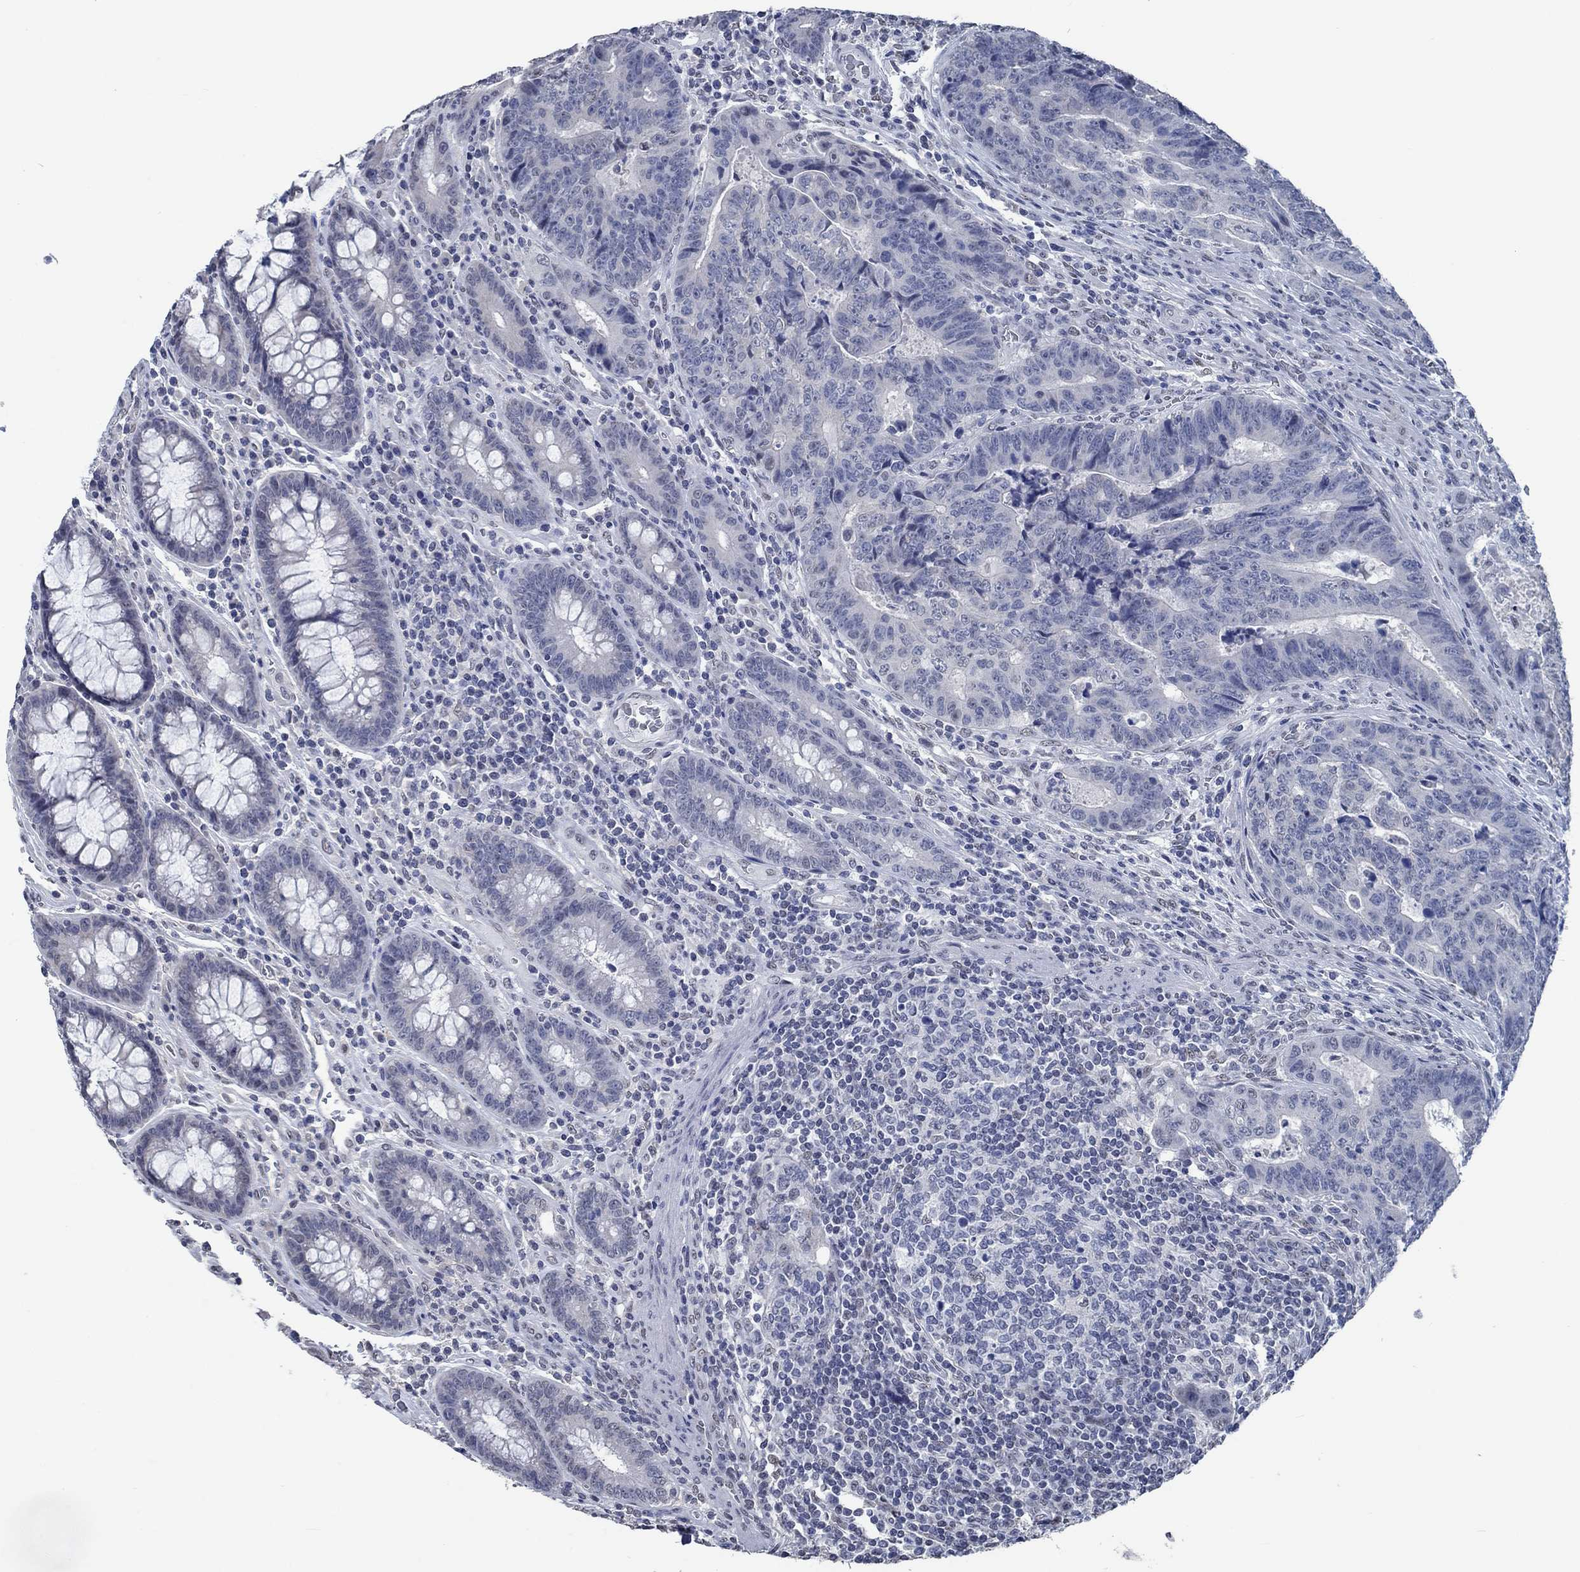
{"staining": {"intensity": "negative", "quantity": "none", "location": "none"}, "tissue": "colorectal cancer", "cell_type": "Tumor cells", "image_type": "cancer", "snomed": [{"axis": "morphology", "description": "Adenocarcinoma, NOS"}, {"axis": "topography", "description": "Colon"}], "caption": "Immunohistochemistry histopathology image of adenocarcinoma (colorectal) stained for a protein (brown), which shows no staining in tumor cells.", "gene": "OBSCN", "patient": {"sex": "female", "age": 48}}